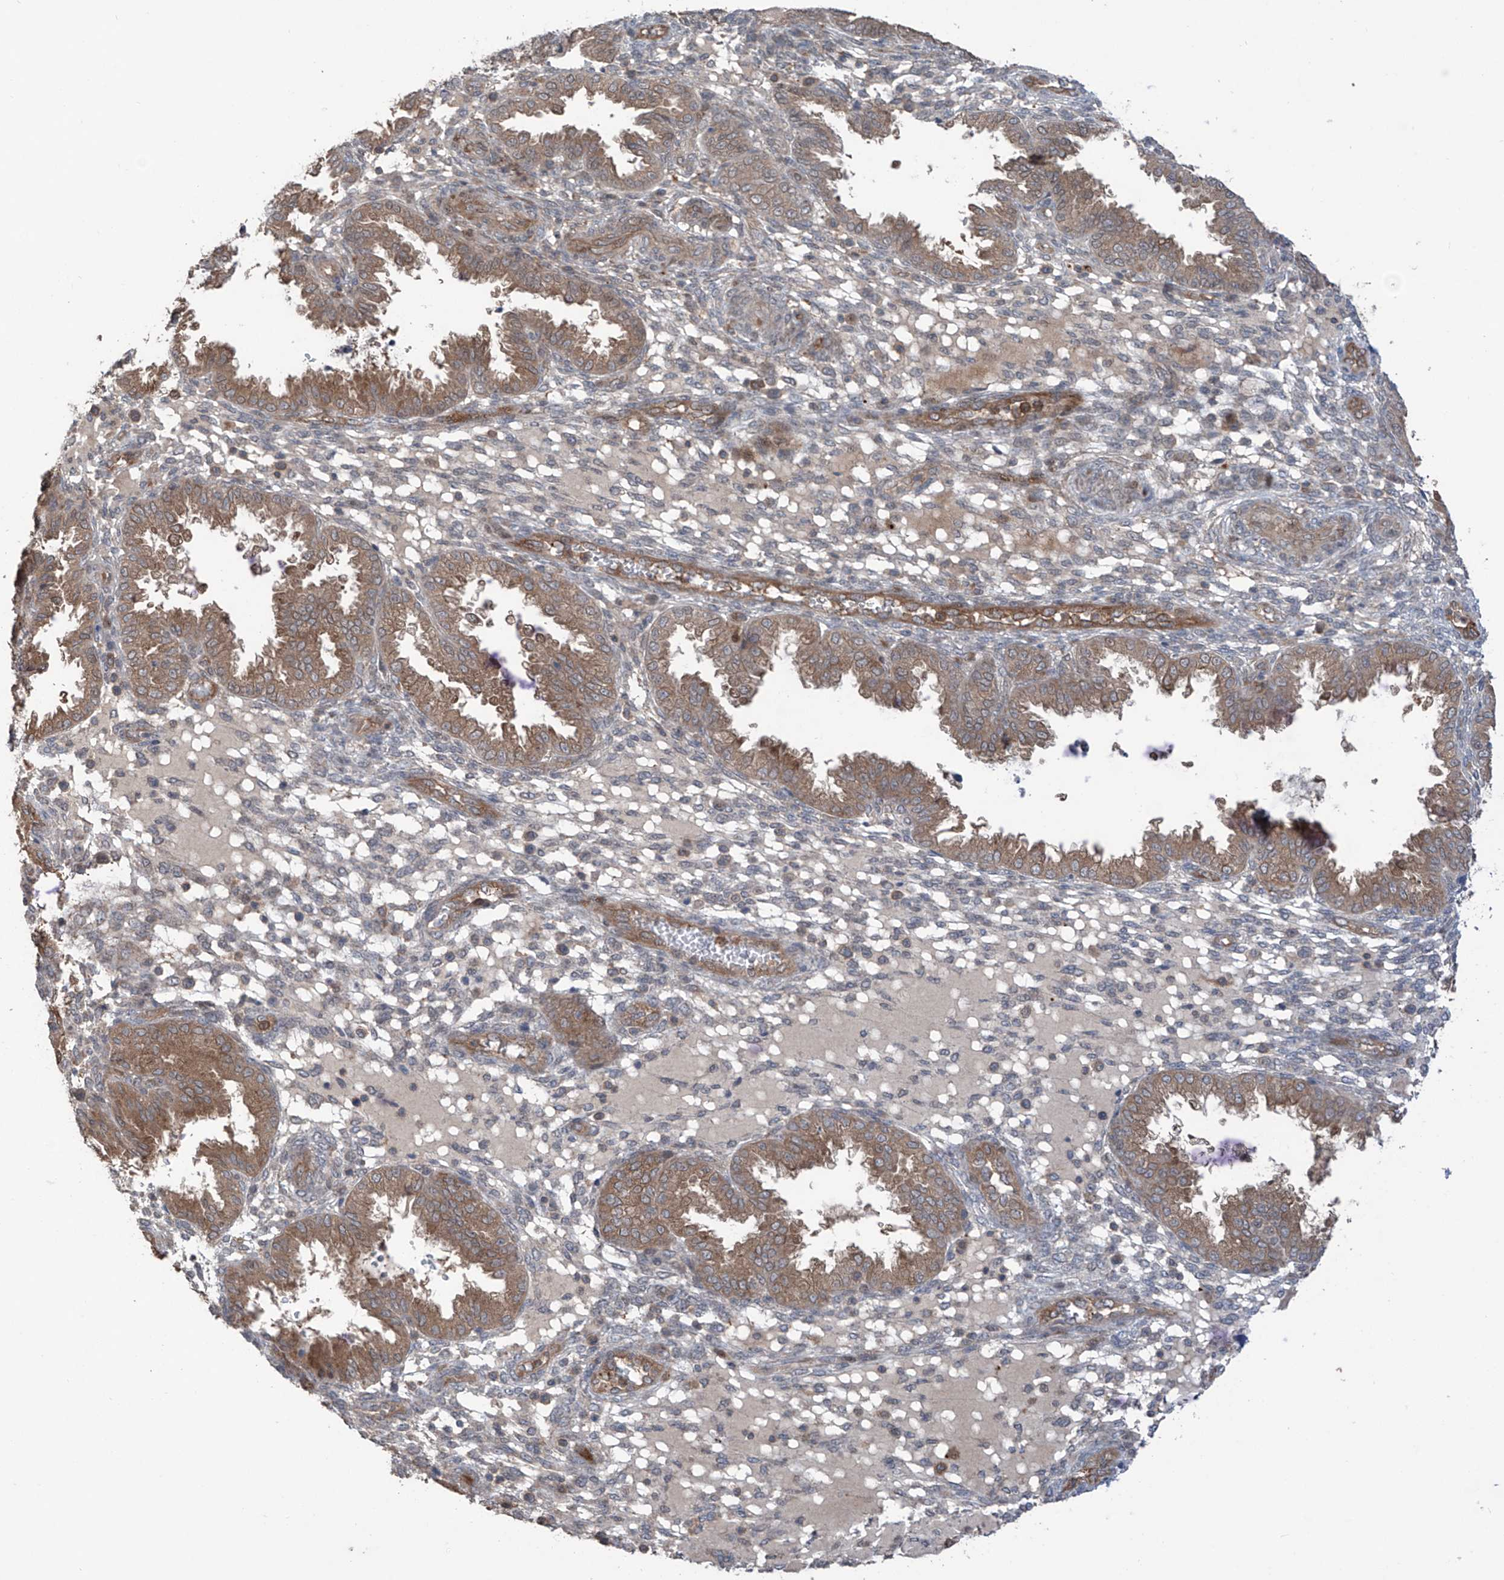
{"staining": {"intensity": "negative", "quantity": "none", "location": "none"}, "tissue": "endometrium", "cell_type": "Cells in endometrial stroma", "image_type": "normal", "snomed": [{"axis": "morphology", "description": "Normal tissue, NOS"}, {"axis": "topography", "description": "Endometrium"}], "caption": "High power microscopy histopathology image of an immunohistochemistry image of normal endometrium, revealing no significant positivity in cells in endometrial stroma.", "gene": "SAMD3", "patient": {"sex": "female", "age": 33}}